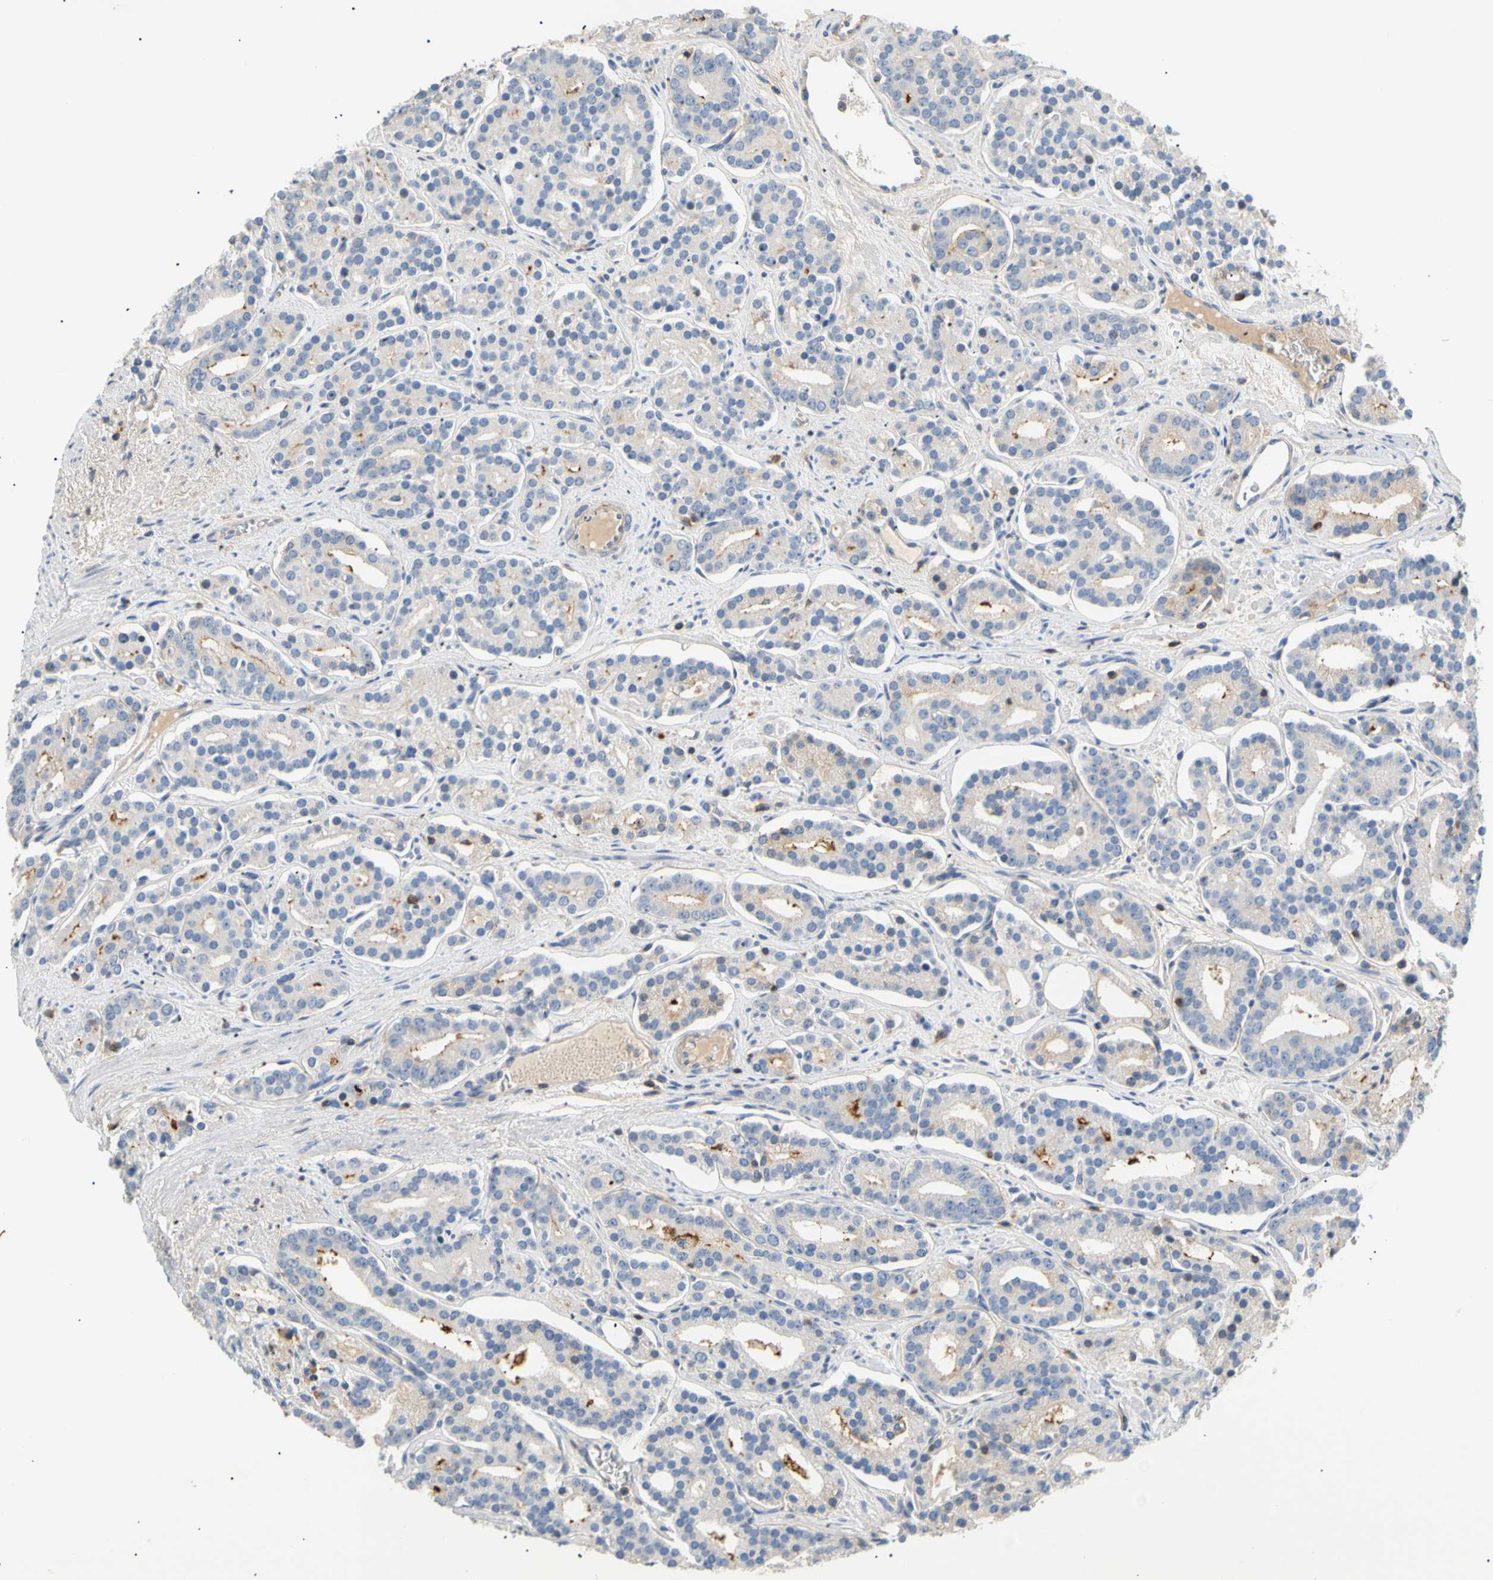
{"staining": {"intensity": "negative", "quantity": "none", "location": "none"}, "tissue": "prostate cancer", "cell_type": "Tumor cells", "image_type": "cancer", "snomed": [{"axis": "morphology", "description": "Adenocarcinoma, Low grade"}, {"axis": "topography", "description": "Prostate"}], "caption": "Tumor cells show no significant expression in low-grade adenocarcinoma (prostate).", "gene": "TNFRSF18", "patient": {"sex": "male", "age": 63}}